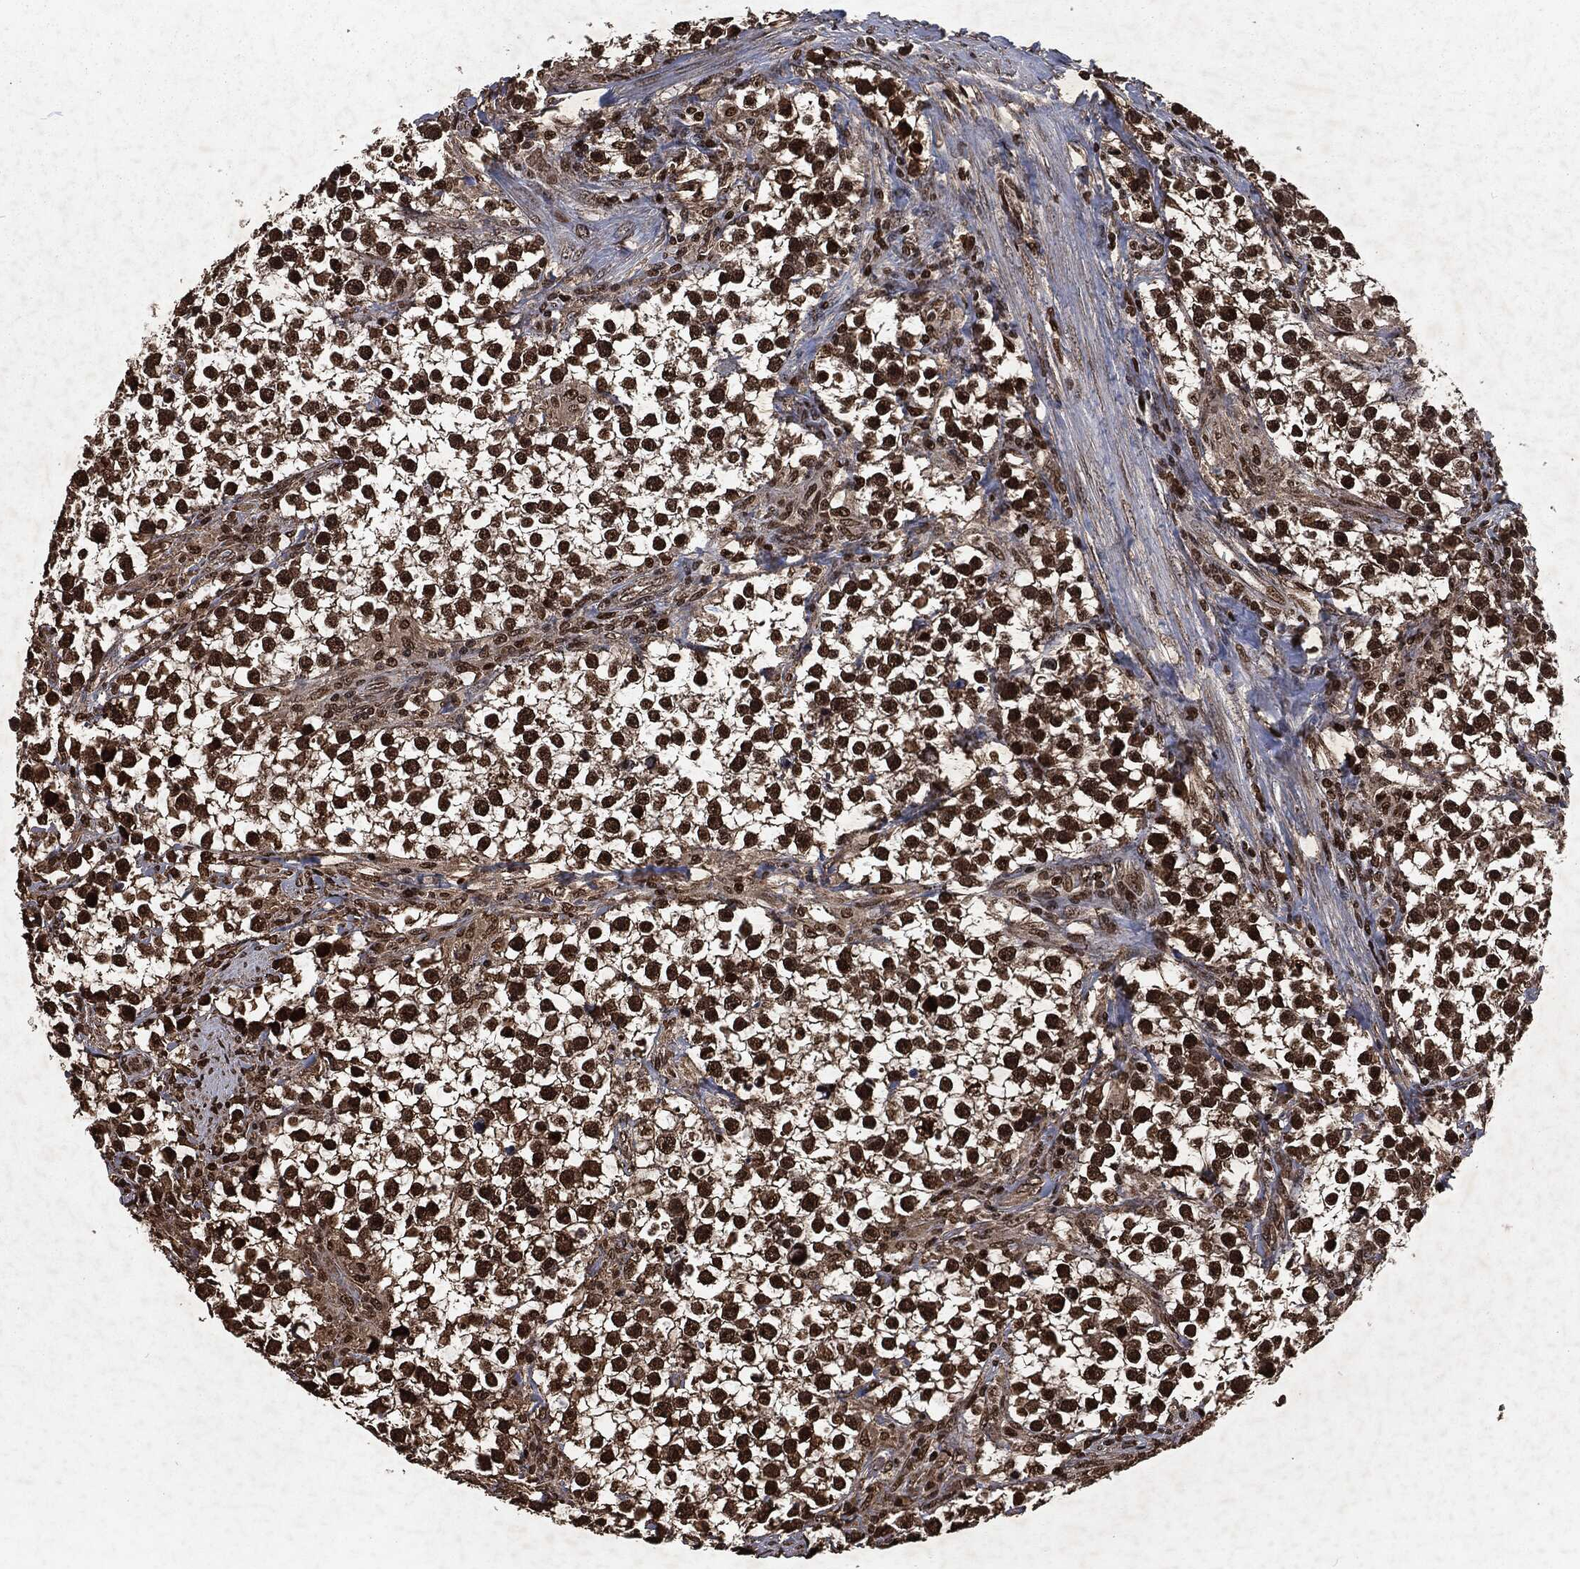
{"staining": {"intensity": "strong", "quantity": ">75%", "location": "cytoplasmic/membranous,nuclear"}, "tissue": "testis cancer", "cell_type": "Tumor cells", "image_type": "cancer", "snomed": [{"axis": "morphology", "description": "Seminoma, NOS"}, {"axis": "topography", "description": "Testis"}], "caption": "Seminoma (testis) stained for a protein (brown) displays strong cytoplasmic/membranous and nuclear positive expression in approximately >75% of tumor cells.", "gene": "SNAI1", "patient": {"sex": "male", "age": 59}}